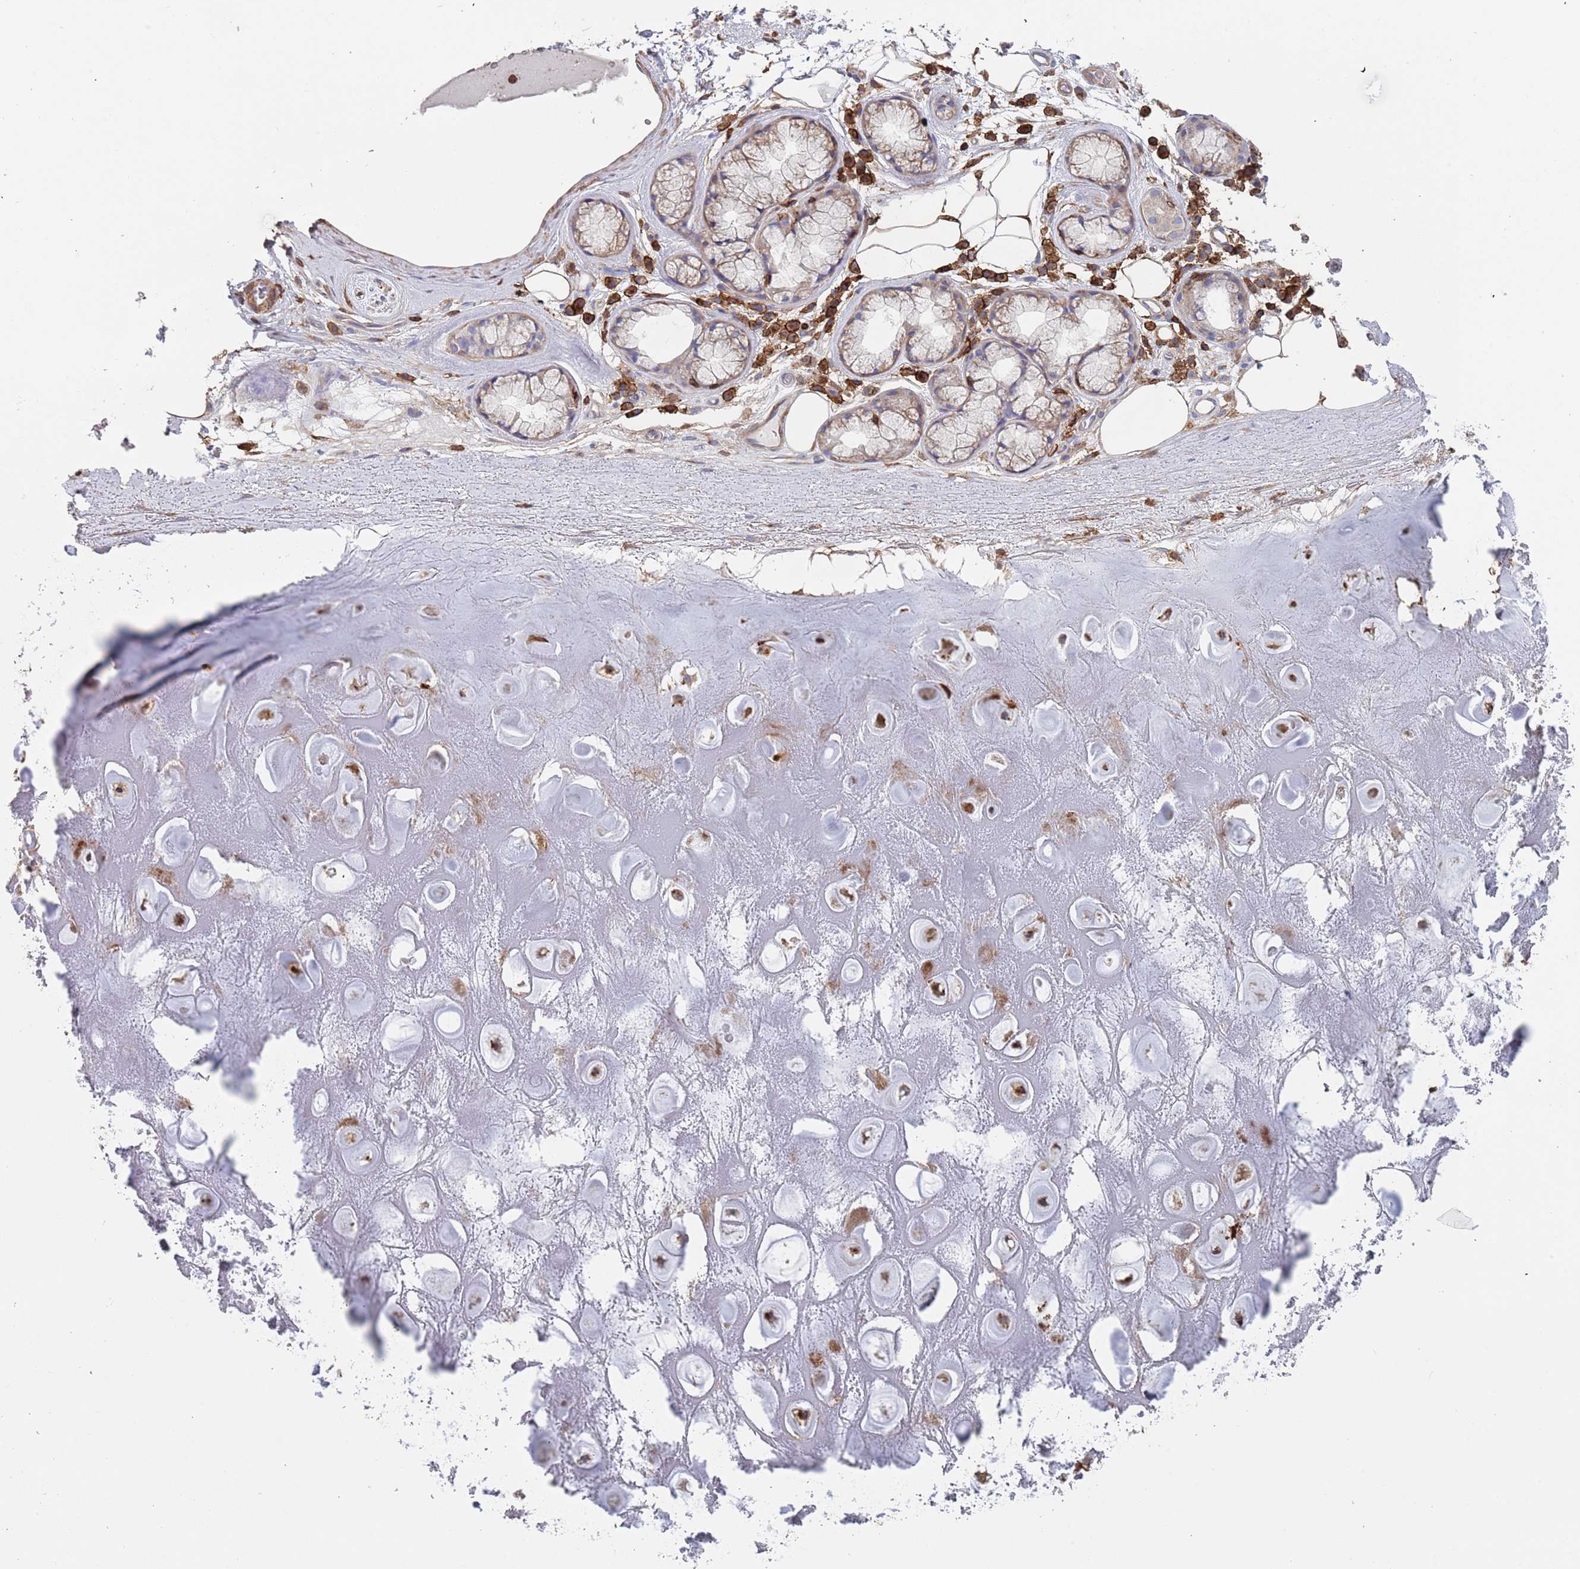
{"staining": {"intensity": "moderate", "quantity": ">75%", "location": "cytoplasmic/membranous"}, "tissue": "adipose tissue", "cell_type": "Adipocytes", "image_type": "normal", "snomed": [{"axis": "morphology", "description": "Normal tissue, NOS"}, {"axis": "topography", "description": "Cartilage tissue"}], "caption": "The immunohistochemical stain shows moderate cytoplasmic/membranous positivity in adipocytes of benign adipose tissue.", "gene": "RNF144A", "patient": {"sex": "male", "age": 81}}